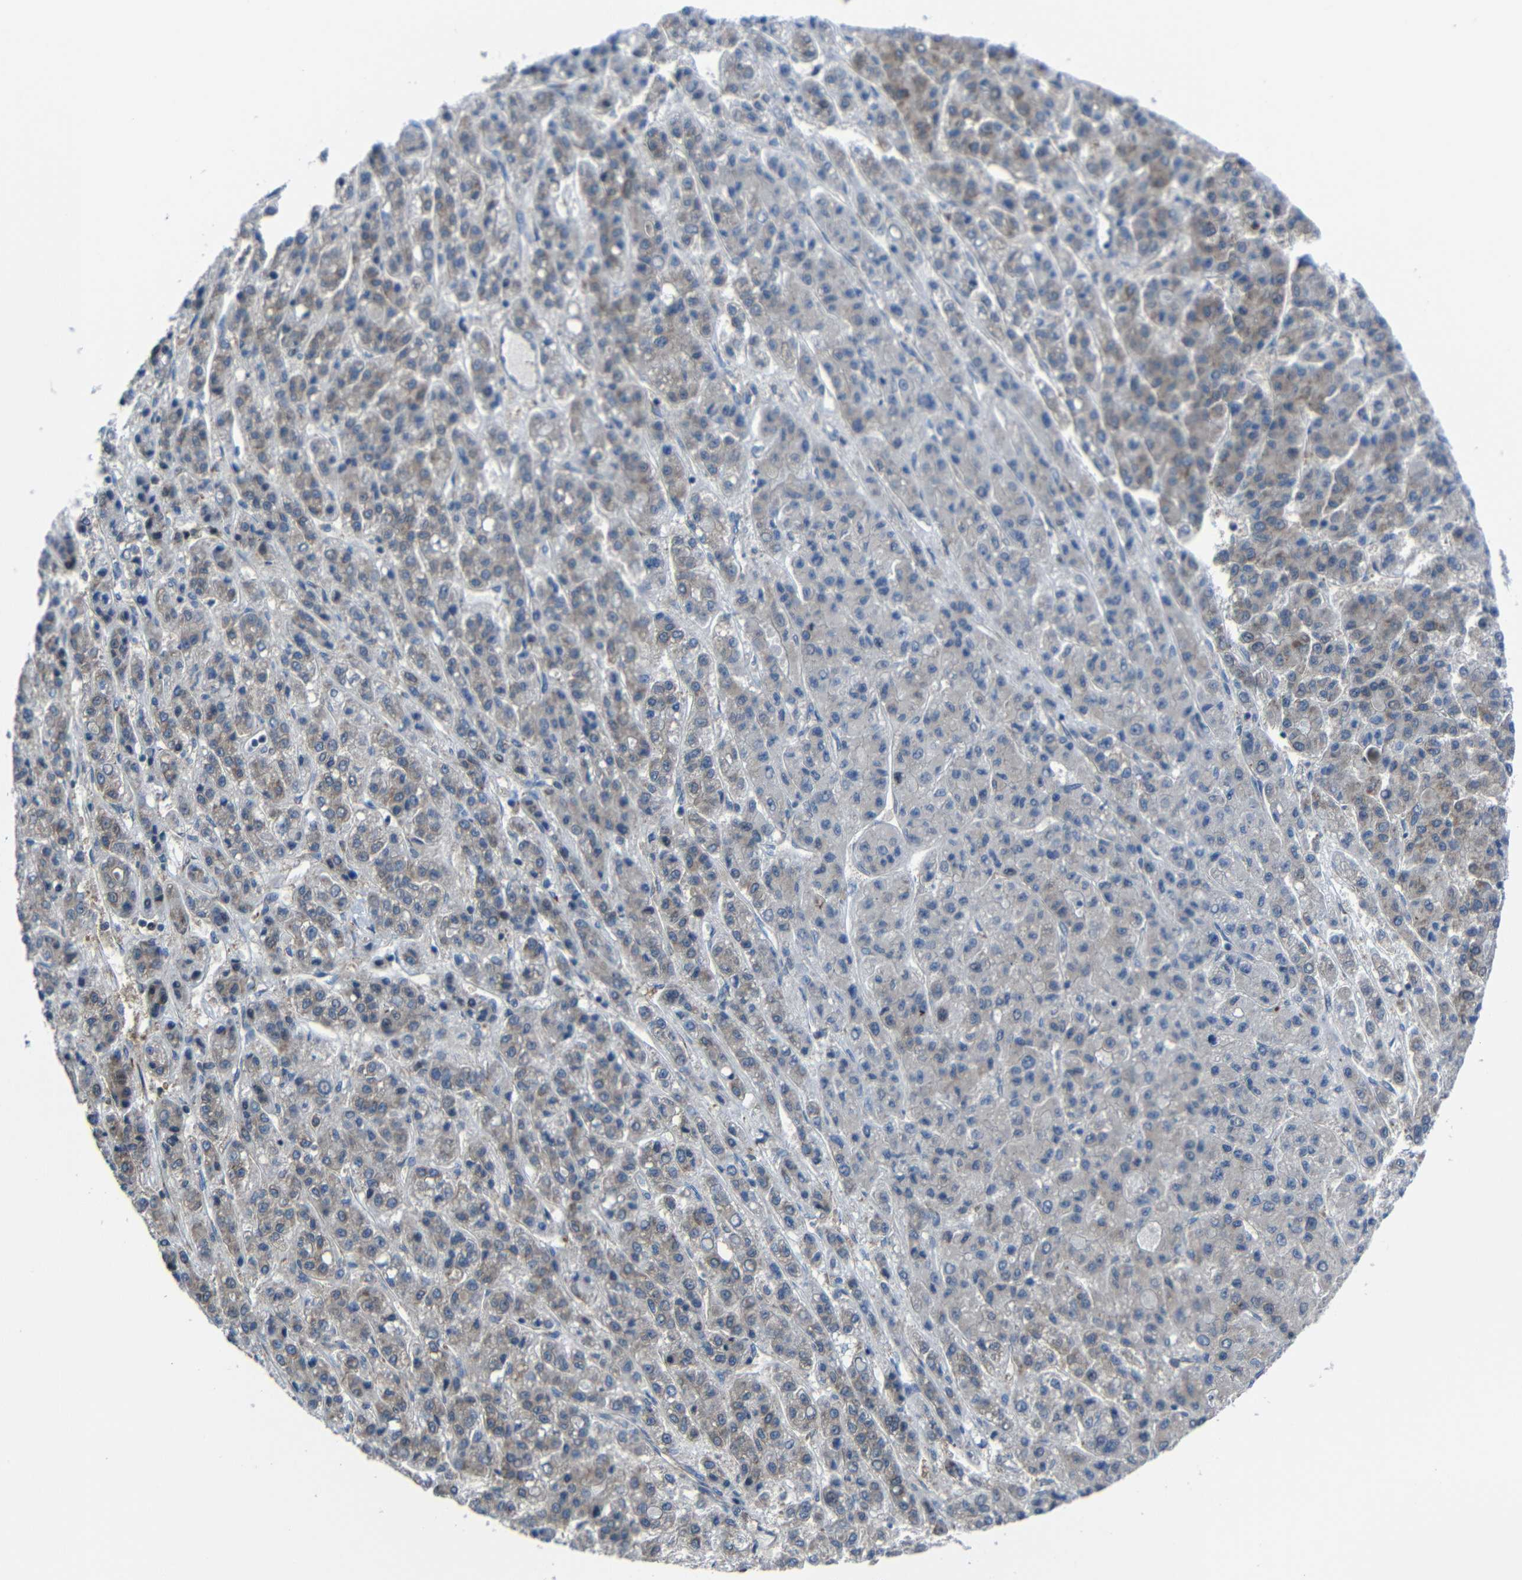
{"staining": {"intensity": "moderate", "quantity": "<25%", "location": "cytoplasmic/membranous"}, "tissue": "liver cancer", "cell_type": "Tumor cells", "image_type": "cancer", "snomed": [{"axis": "morphology", "description": "Carcinoma, Hepatocellular, NOS"}, {"axis": "topography", "description": "Liver"}], "caption": "A histopathology image showing moderate cytoplasmic/membranous positivity in about <25% of tumor cells in hepatocellular carcinoma (liver), as visualized by brown immunohistochemical staining.", "gene": "KIAA0513", "patient": {"sex": "male", "age": 70}}